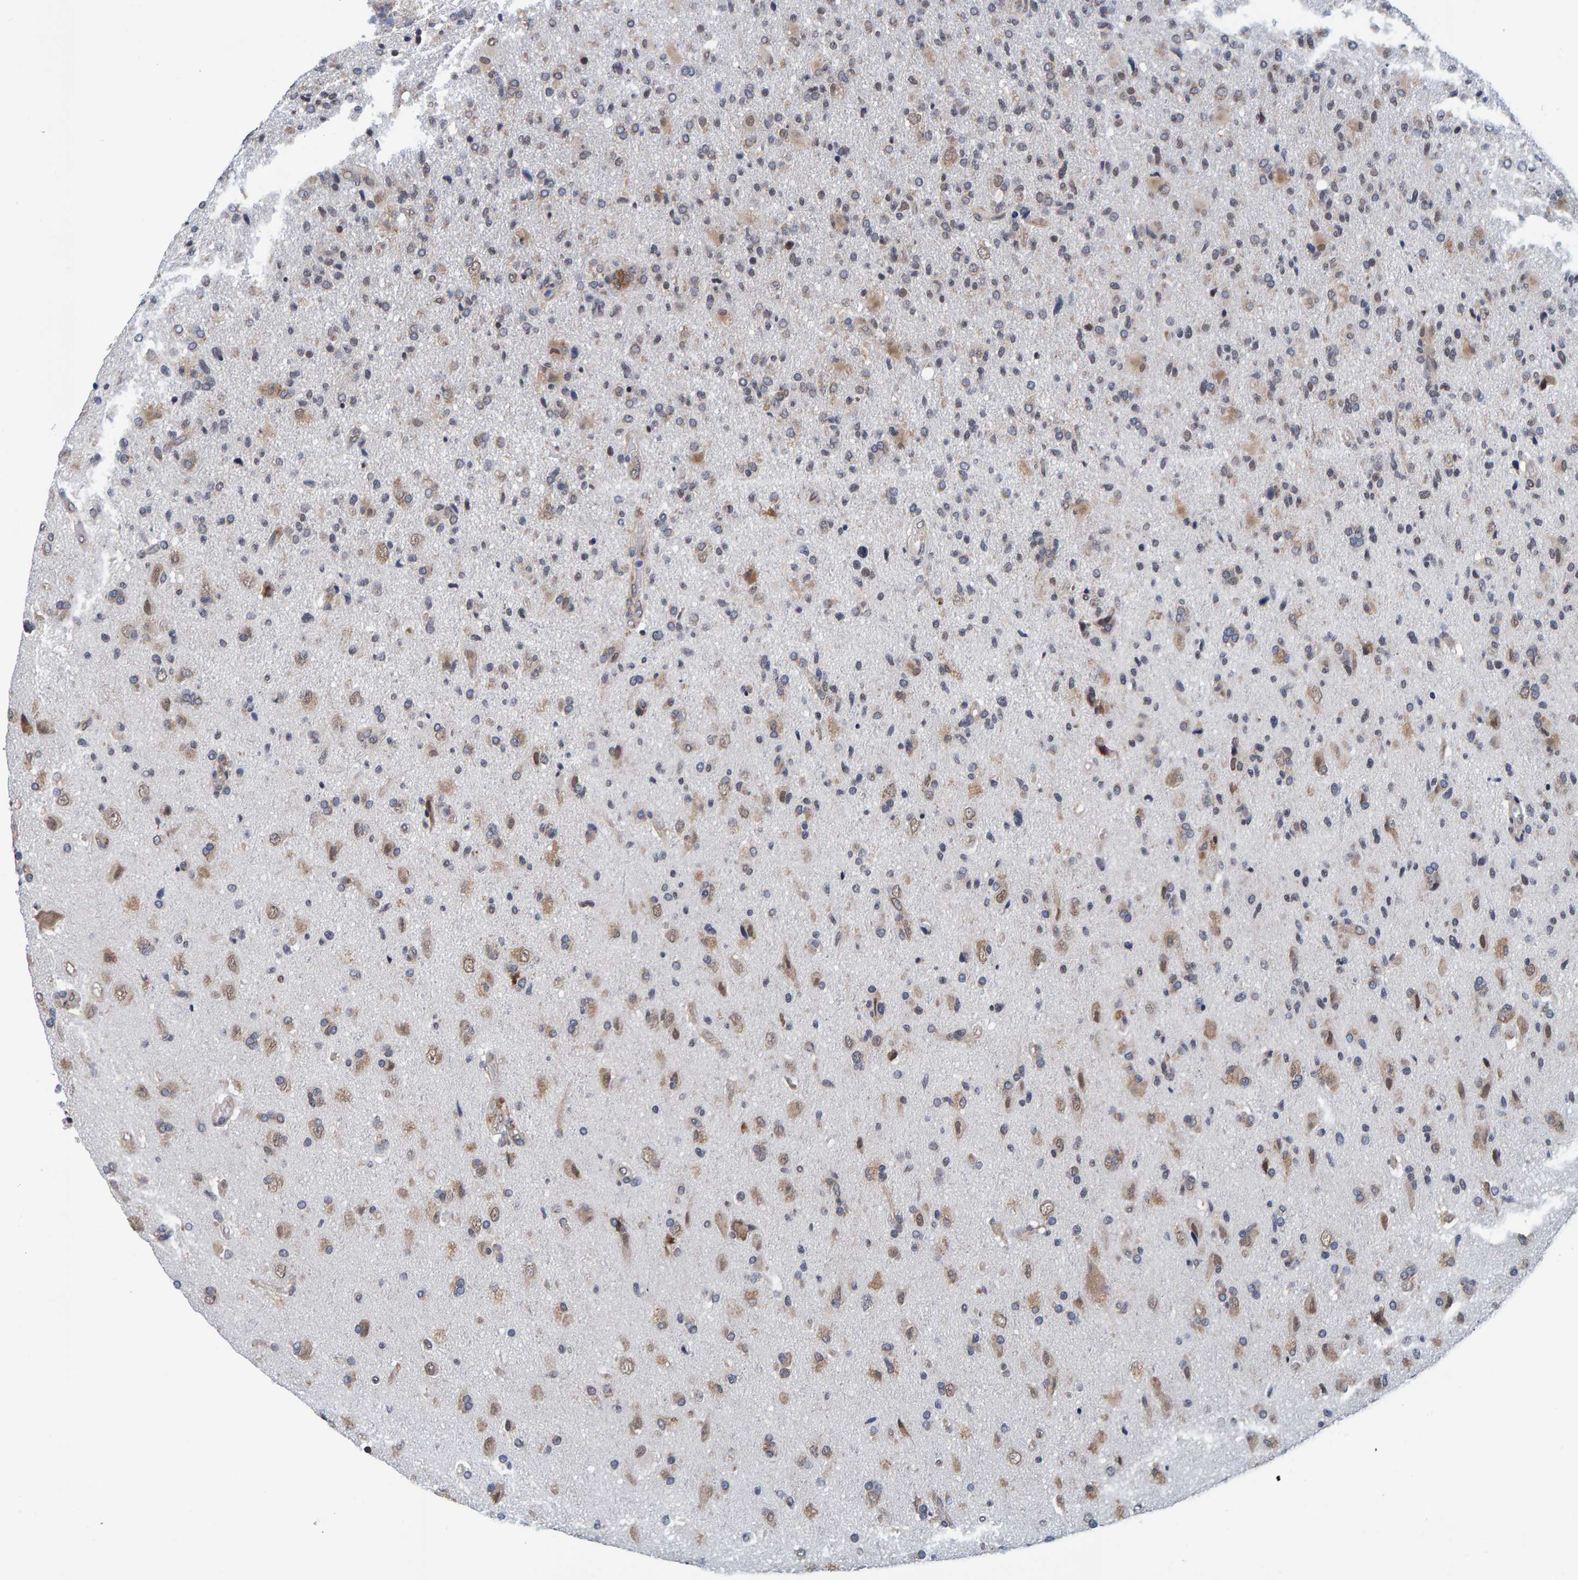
{"staining": {"intensity": "weak", "quantity": "25%-75%", "location": "cytoplasmic/membranous"}, "tissue": "glioma", "cell_type": "Tumor cells", "image_type": "cancer", "snomed": [{"axis": "morphology", "description": "Glioma, malignant, High grade"}, {"axis": "topography", "description": "Brain"}], "caption": "Protein analysis of glioma tissue demonstrates weak cytoplasmic/membranous staining in approximately 25%-75% of tumor cells.", "gene": "SCRN2", "patient": {"sex": "male", "age": 72}}